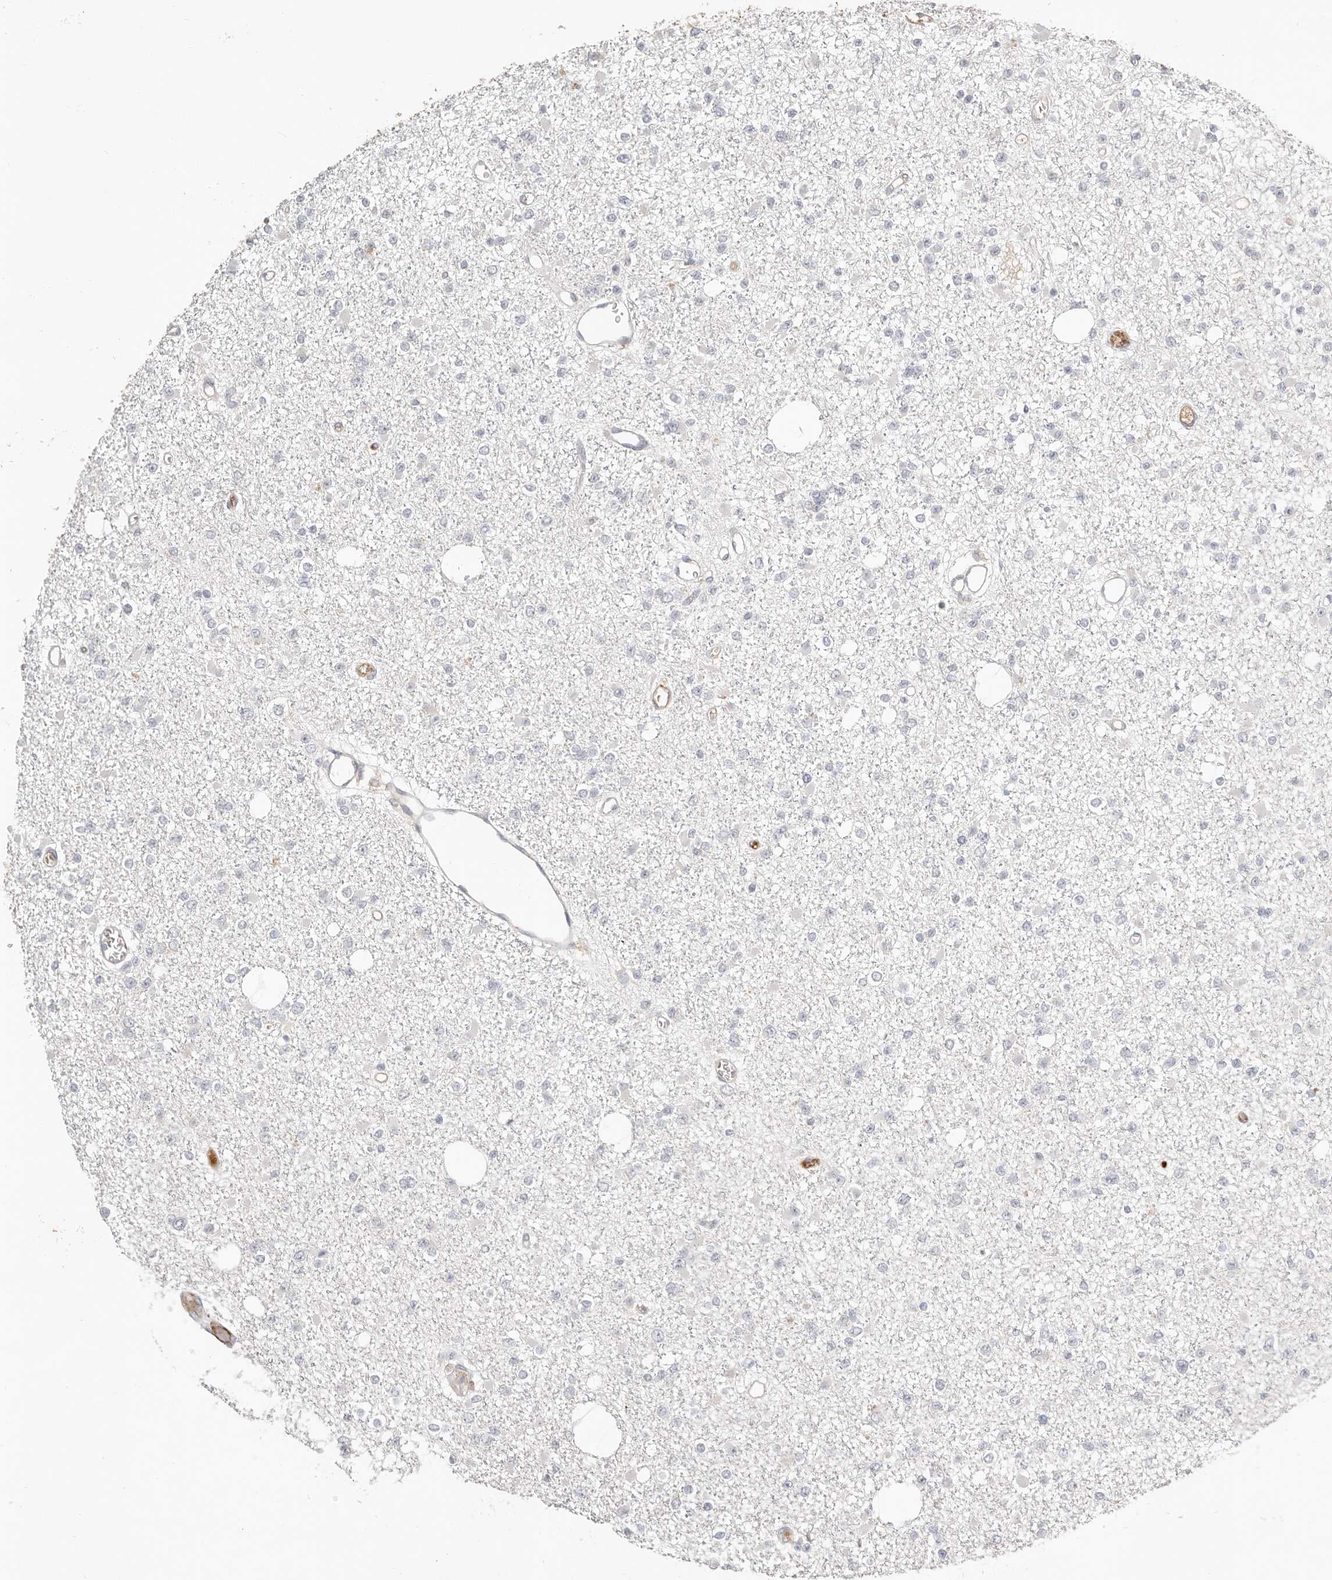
{"staining": {"intensity": "negative", "quantity": "none", "location": "none"}, "tissue": "glioma", "cell_type": "Tumor cells", "image_type": "cancer", "snomed": [{"axis": "morphology", "description": "Glioma, malignant, Low grade"}, {"axis": "topography", "description": "Brain"}], "caption": "Immunohistochemistry (IHC) of human glioma exhibits no staining in tumor cells.", "gene": "MTFR2", "patient": {"sex": "female", "age": 22}}